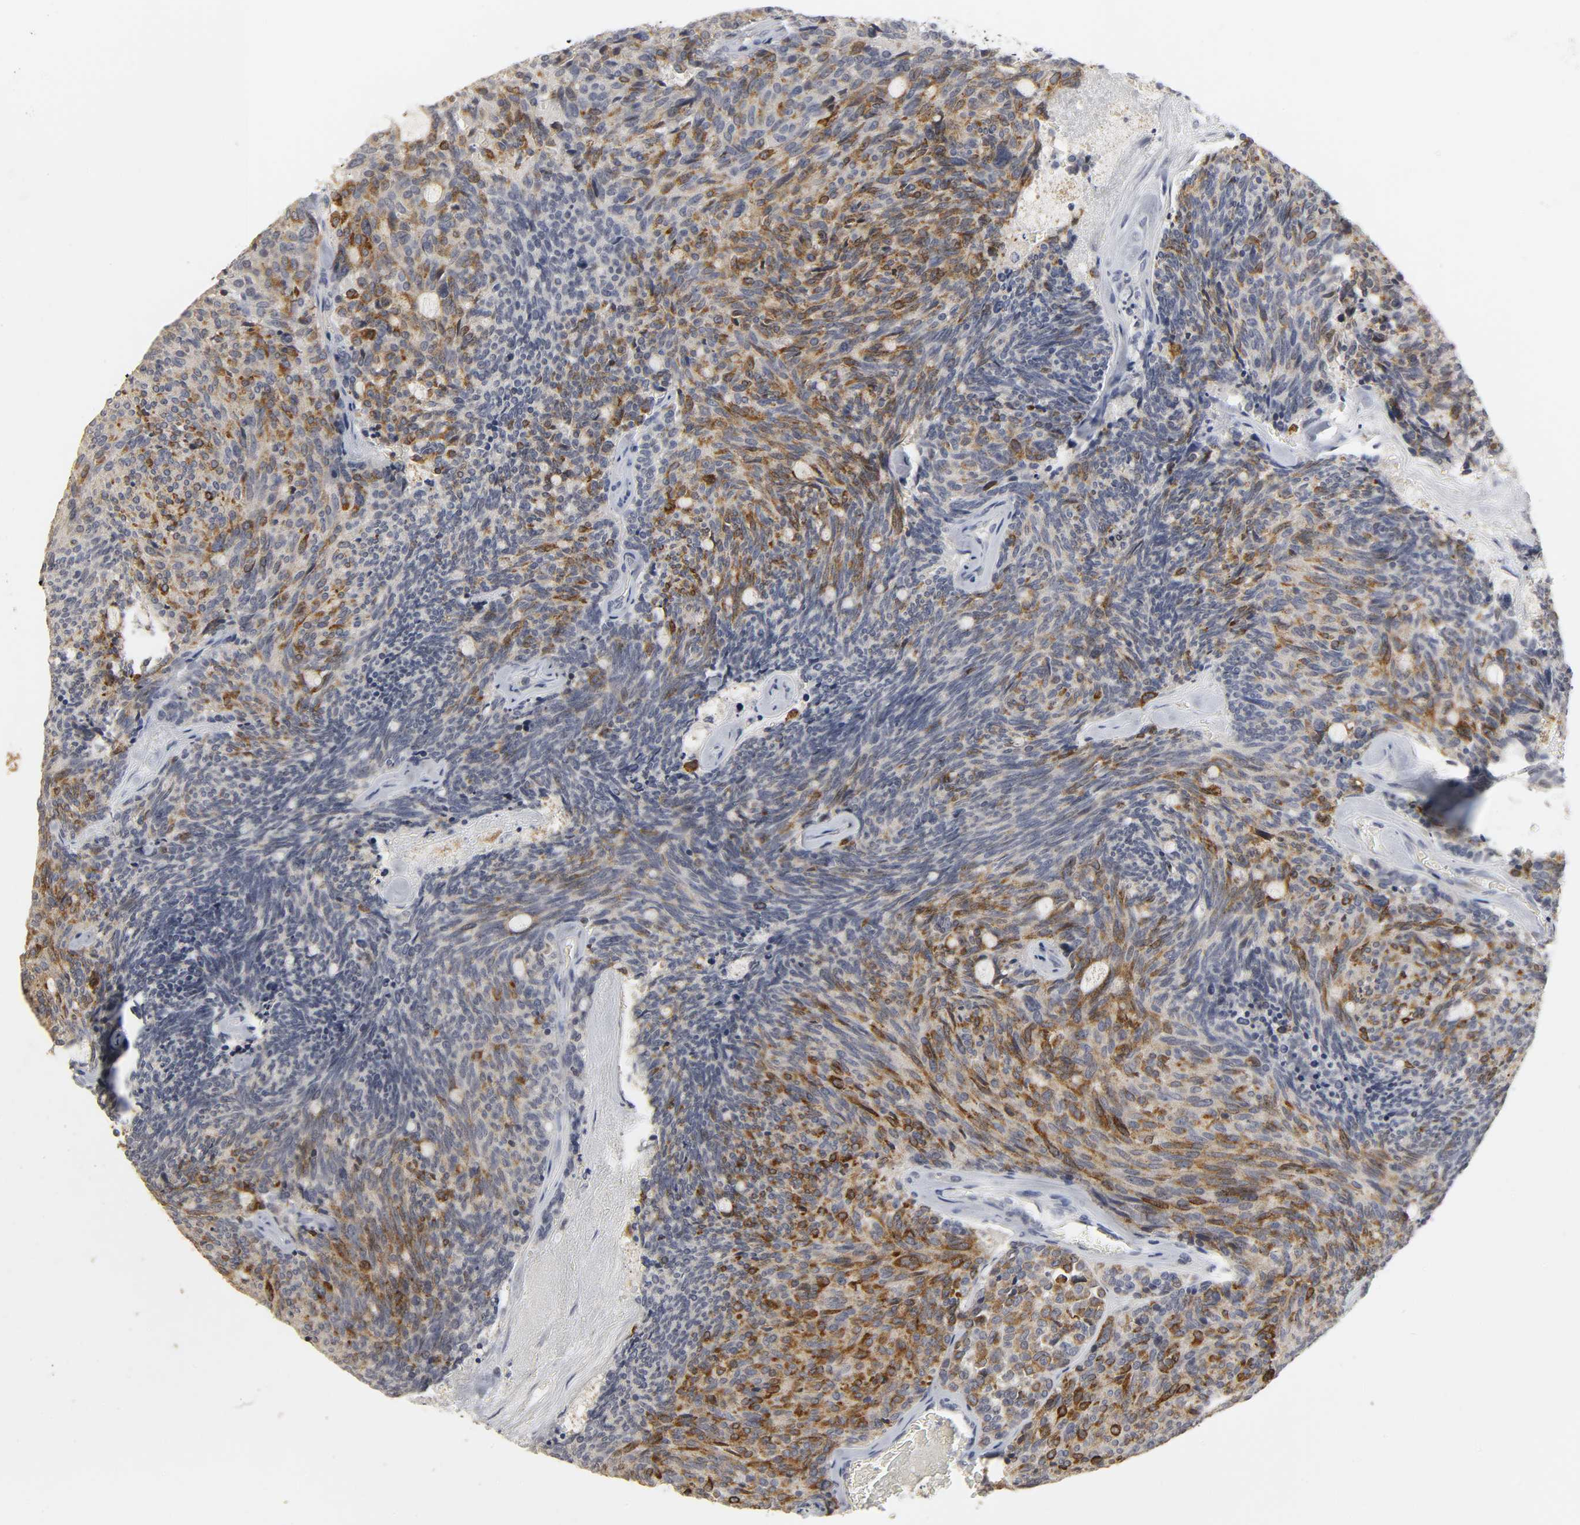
{"staining": {"intensity": "moderate", "quantity": ">75%", "location": "cytoplasmic/membranous"}, "tissue": "carcinoid", "cell_type": "Tumor cells", "image_type": "cancer", "snomed": [{"axis": "morphology", "description": "Carcinoid, malignant, NOS"}, {"axis": "topography", "description": "Pancreas"}], "caption": "A brown stain shows moderate cytoplasmic/membranous positivity of a protein in human carcinoid (malignant) tumor cells.", "gene": "TCAP", "patient": {"sex": "female", "age": 54}}